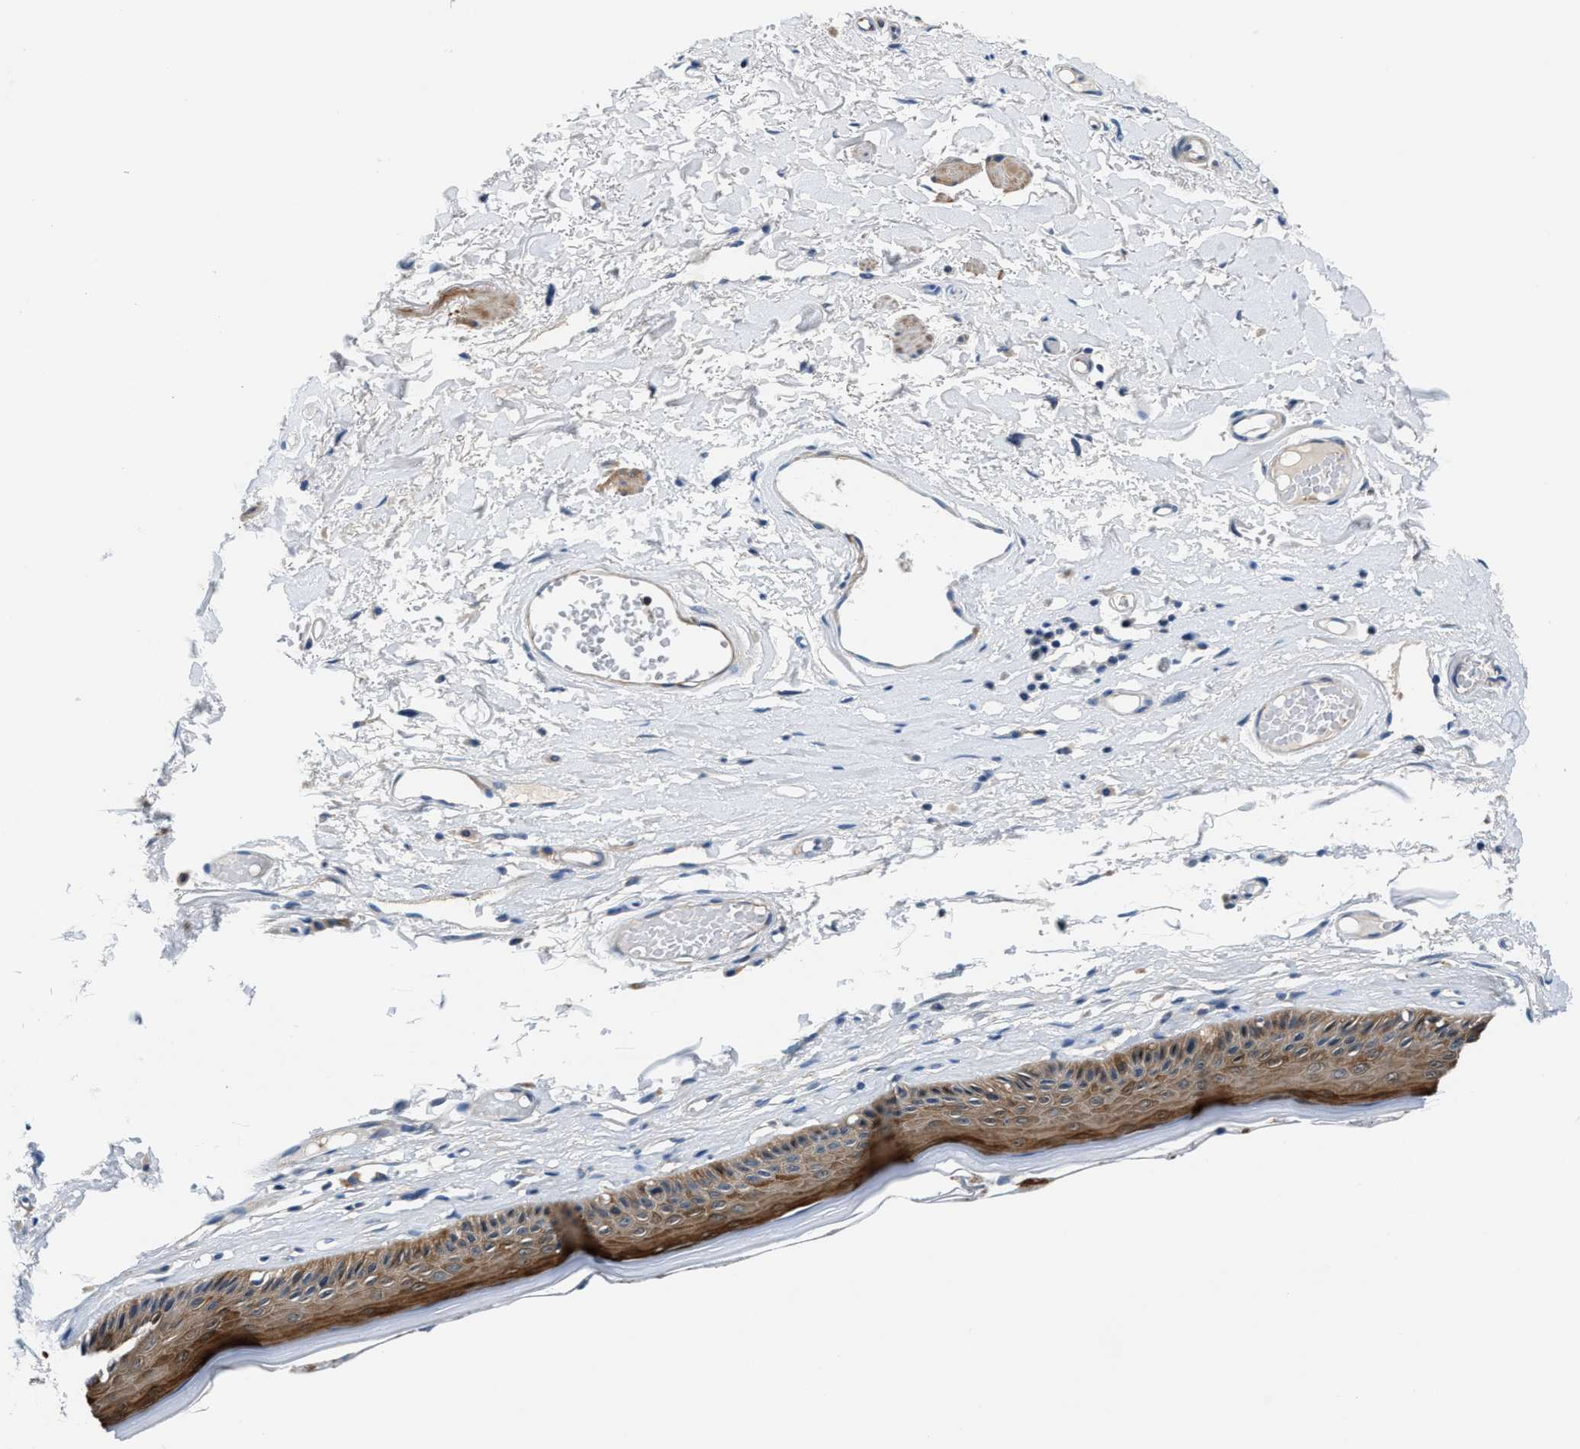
{"staining": {"intensity": "strong", "quantity": "25%-75%", "location": "cytoplasmic/membranous"}, "tissue": "skin", "cell_type": "Epidermal cells", "image_type": "normal", "snomed": [{"axis": "morphology", "description": "Normal tissue, NOS"}, {"axis": "topography", "description": "Vulva"}], "caption": "Unremarkable skin was stained to show a protein in brown. There is high levels of strong cytoplasmic/membranous staining in about 25%-75% of epidermal cells. The protein is stained brown, and the nuclei are stained in blue (DAB (3,3'-diaminobenzidine) IHC with brightfield microscopy, high magnification).", "gene": "PARG", "patient": {"sex": "female", "age": 73}}